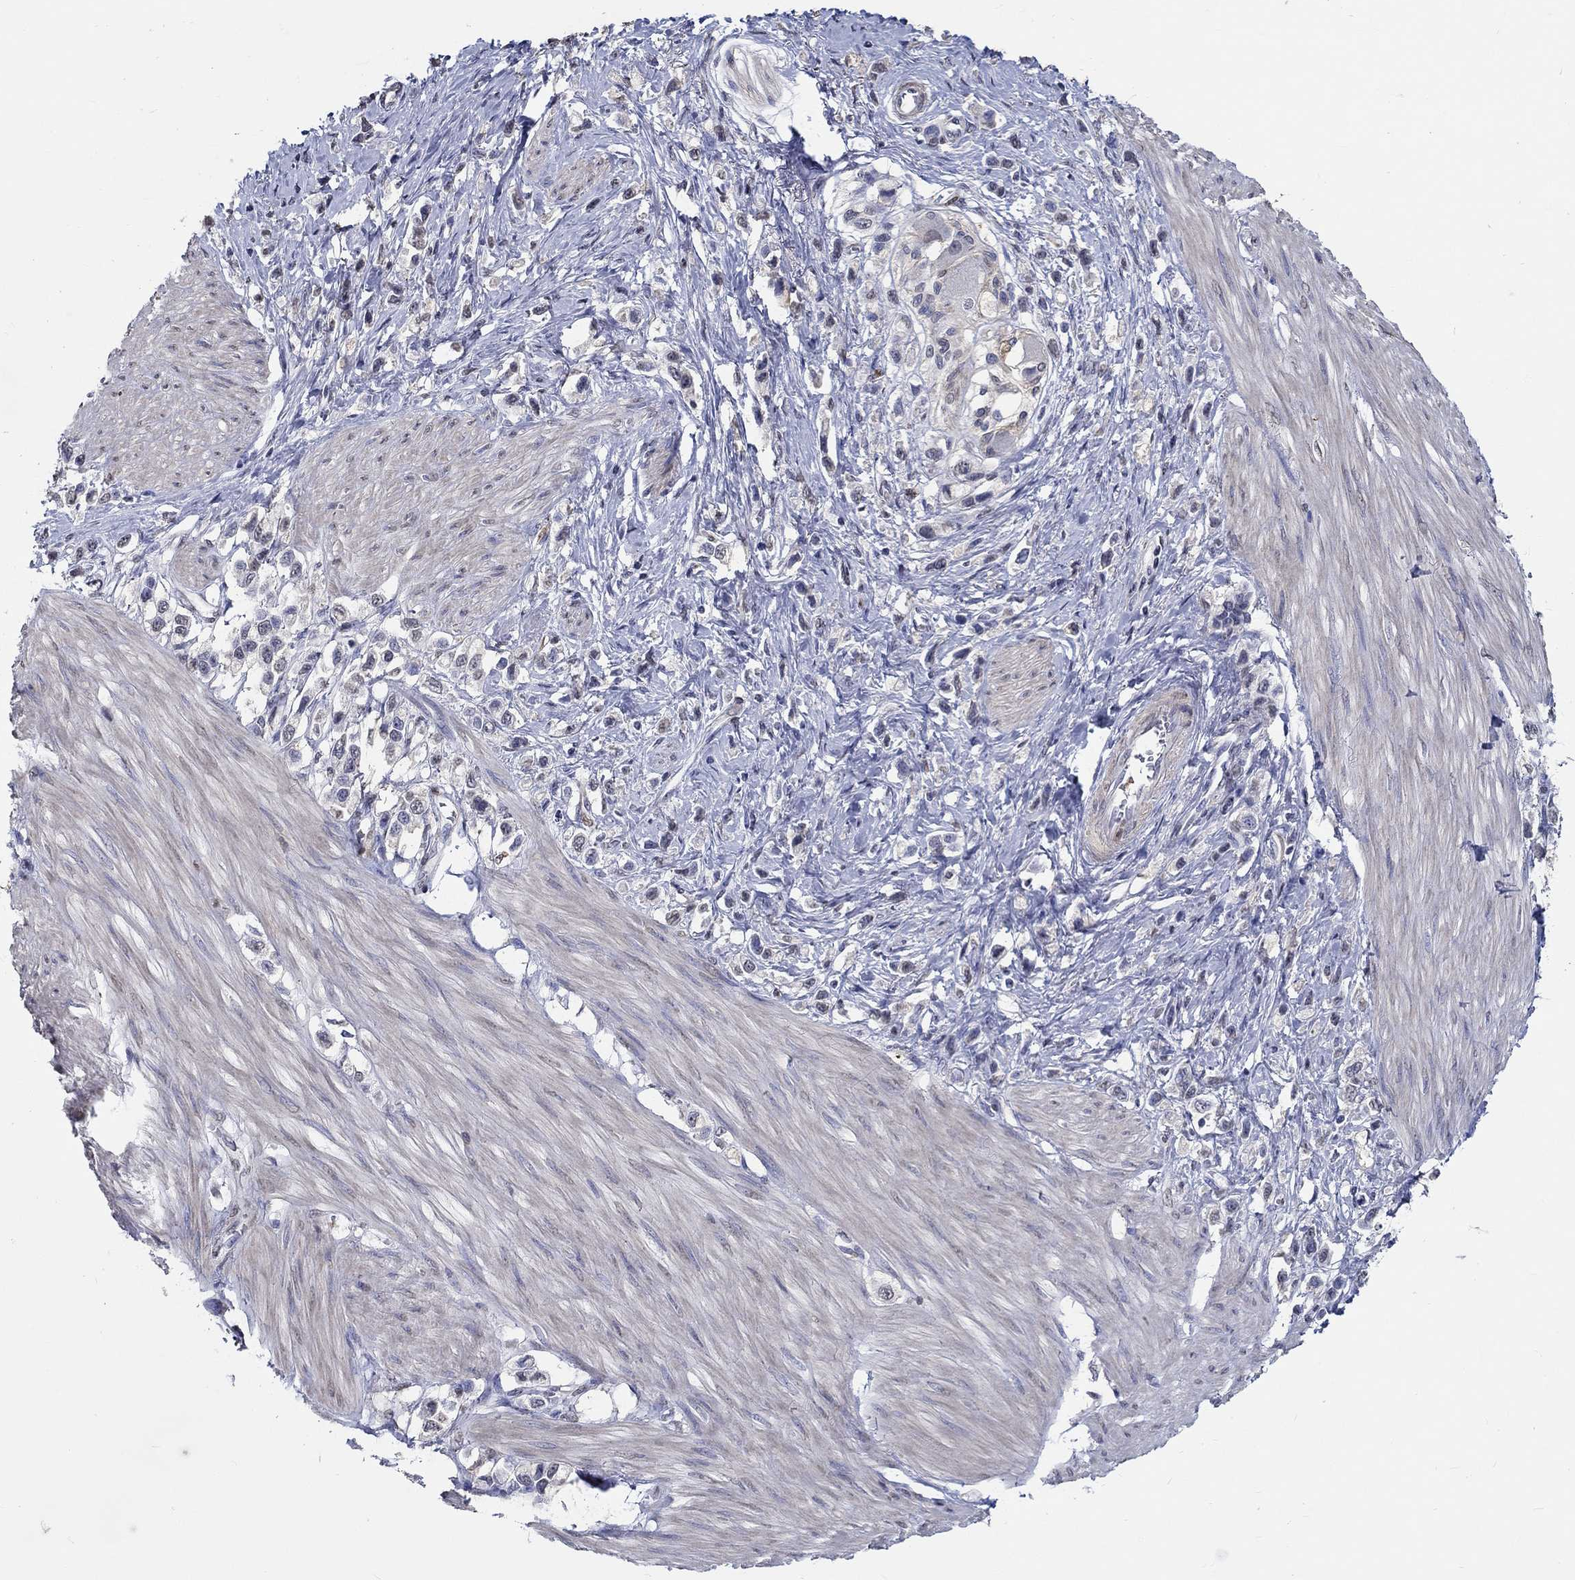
{"staining": {"intensity": "weak", "quantity": "<25%", "location": "cytoplasmic/membranous"}, "tissue": "stomach cancer", "cell_type": "Tumor cells", "image_type": "cancer", "snomed": [{"axis": "morphology", "description": "Normal tissue, NOS"}, {"axis": "morphology", "description": "Adenocarcinoma, NOS"}, {"axis": "morphology", "description": "Adenocarcinoma, High grade"}, {"axis": "topography", "description": "Stomach, upper"}, {"axis": "topography", "description": "Stomach"}], "caption": "Stomach cancer (adenocarcinoma) stained for a protein using IHC exhibits no positivity tumor cells.", "gene": "PDE1B", "patient": {"sex": "female", "age": 65}}